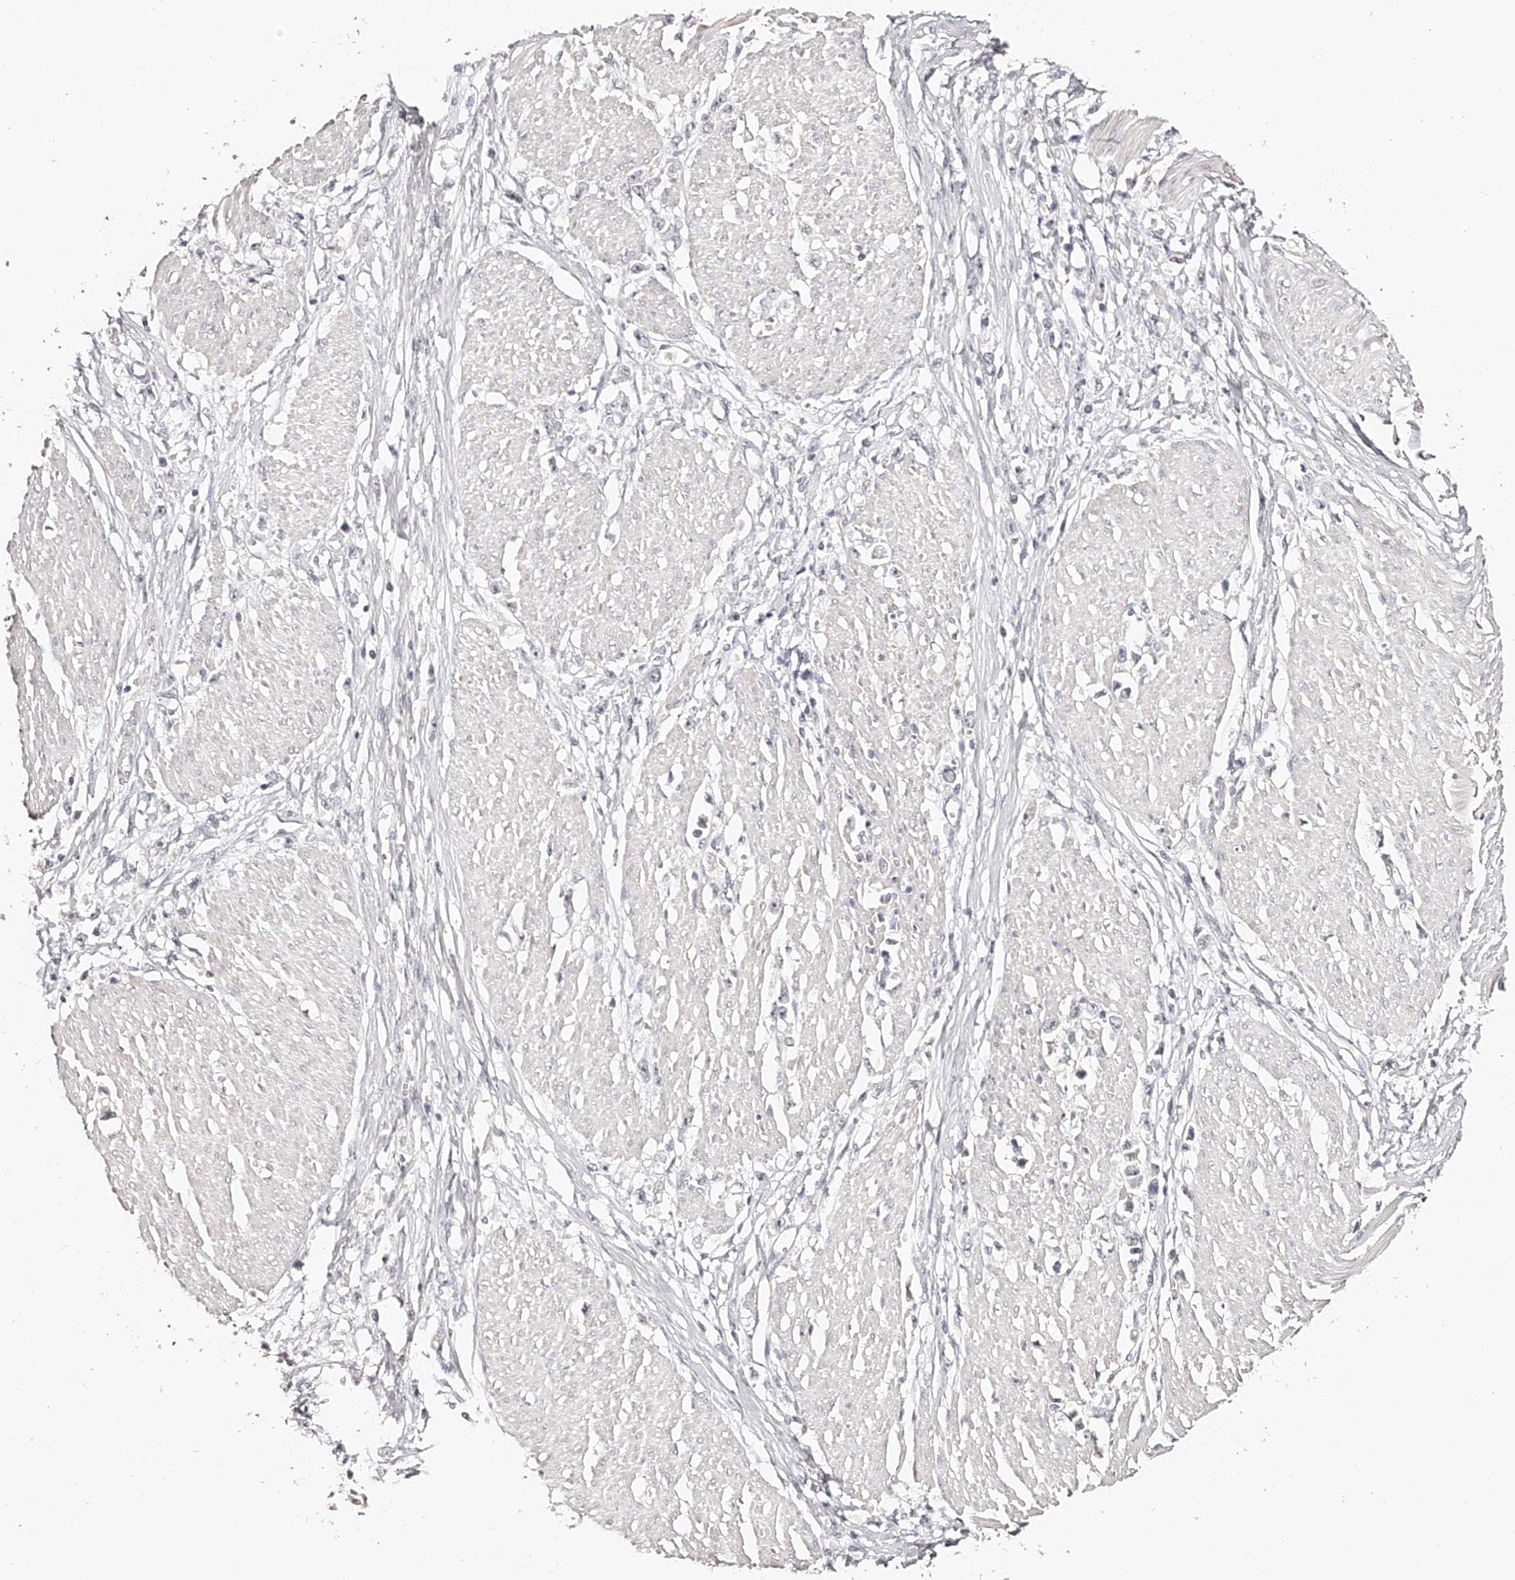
{"staining": {"intensity": "negative", "quantity": "none", "location": "none"}, "tissue": "stomach cancer", "cell_type": "Tumor cells", "image_type": "cancer", "snomed": [{"axis": "morphology", "description": "Adenocarcinoma, NOS"}, {"axis": "topography", "description": "Stomach"}], "caption": "Tumor cells show no significant staining in stomach cancer (adenocarcinoma).", "gene": "ZNF789", "patient": {"sex": "female", "age": 59}}